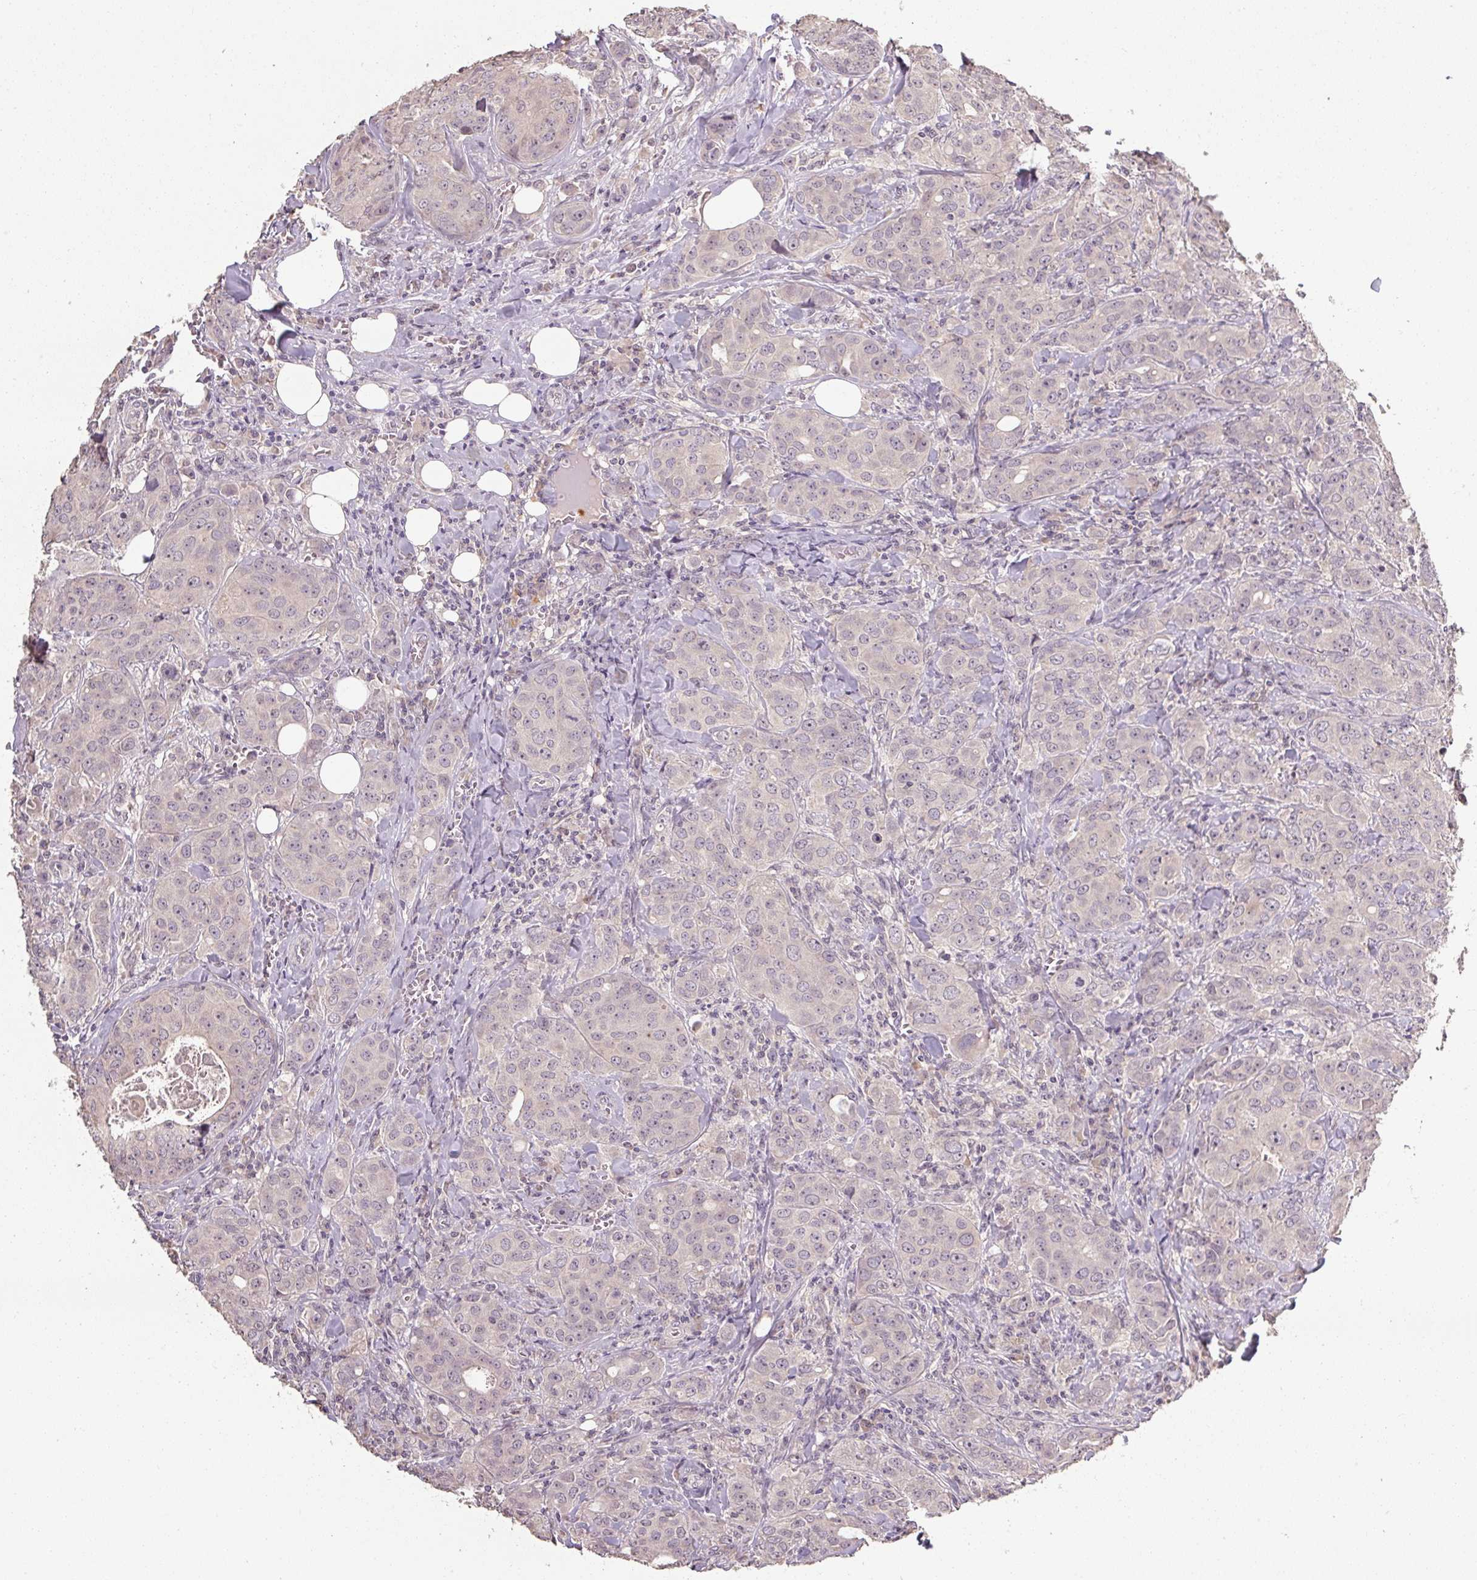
{"staining": {"intensity": "negative", "quantity": "none", "location": "none"}, "tissue": "breast cancer", "cell_type": "Tumor cells", "image_type": "cancer", "snomed": [{"axis": "morphology", "description": "Duct carcinoma"}, {"axis": "topography", "description": "Breast"}], "caption": "Intraductal carcinoma (breast) stained for a protein using immunohistochemistry shows no staining tumor cells.", "gene": "CFAP65", "patient": {"sex": "female", "age": 43}}